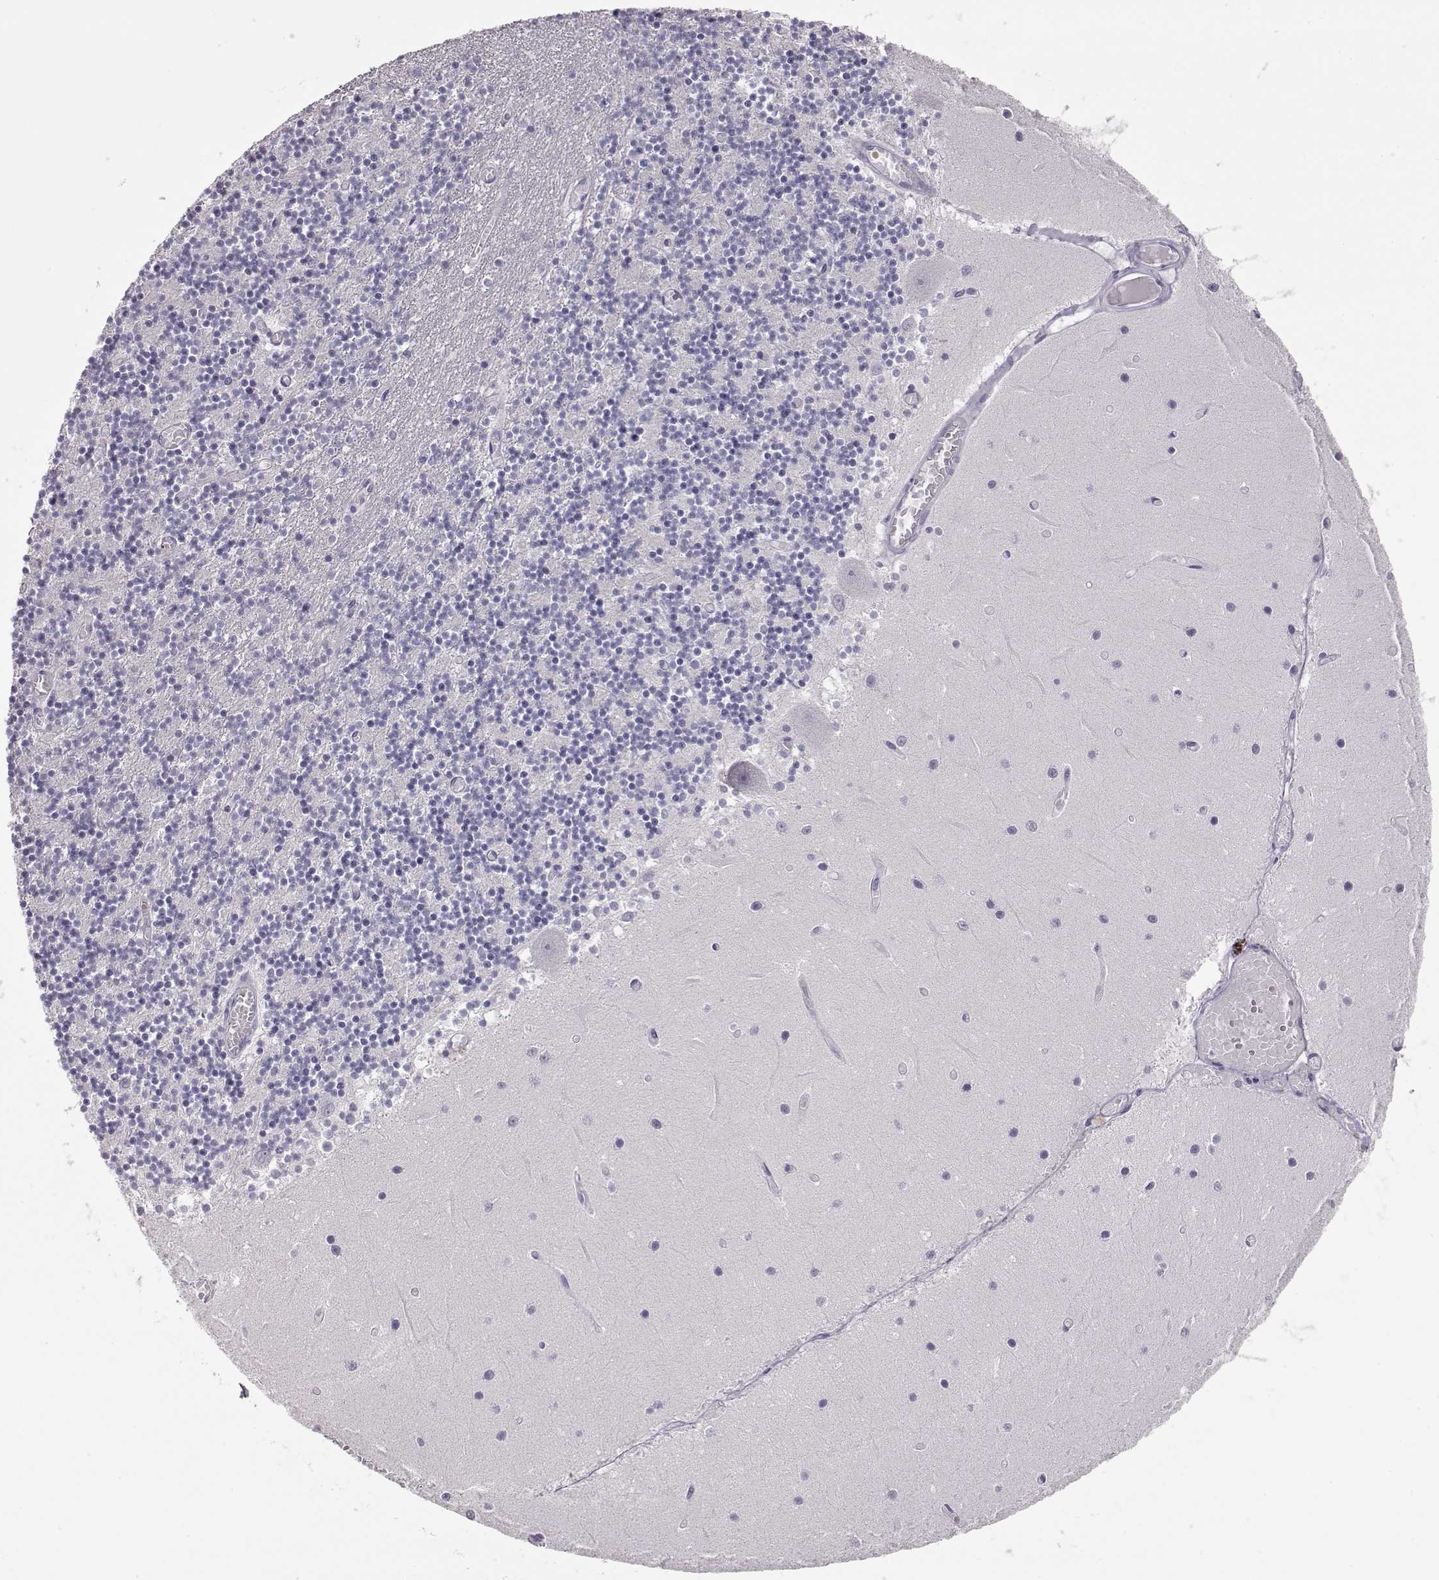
{"staining": {"intensity": "negative", "quantity": "none", "location": "none"}, "tissue": "cerebellum", "cell_type": "Cells in granular layer", "image_type": "normal", "snomed": [{"axis": "morphology", "description": "Normal tissue, NOS"}, {"axis": "topography", "description": "Cerebellum"}], "caption": "High power microscopy image of an immunohistochemistry (IHC) micrograph of benign cerebellum, revealing no significant expression in cells in granular layer.", "gene": "LAMB3", "patient": {"sex": "female", "age": 28}}